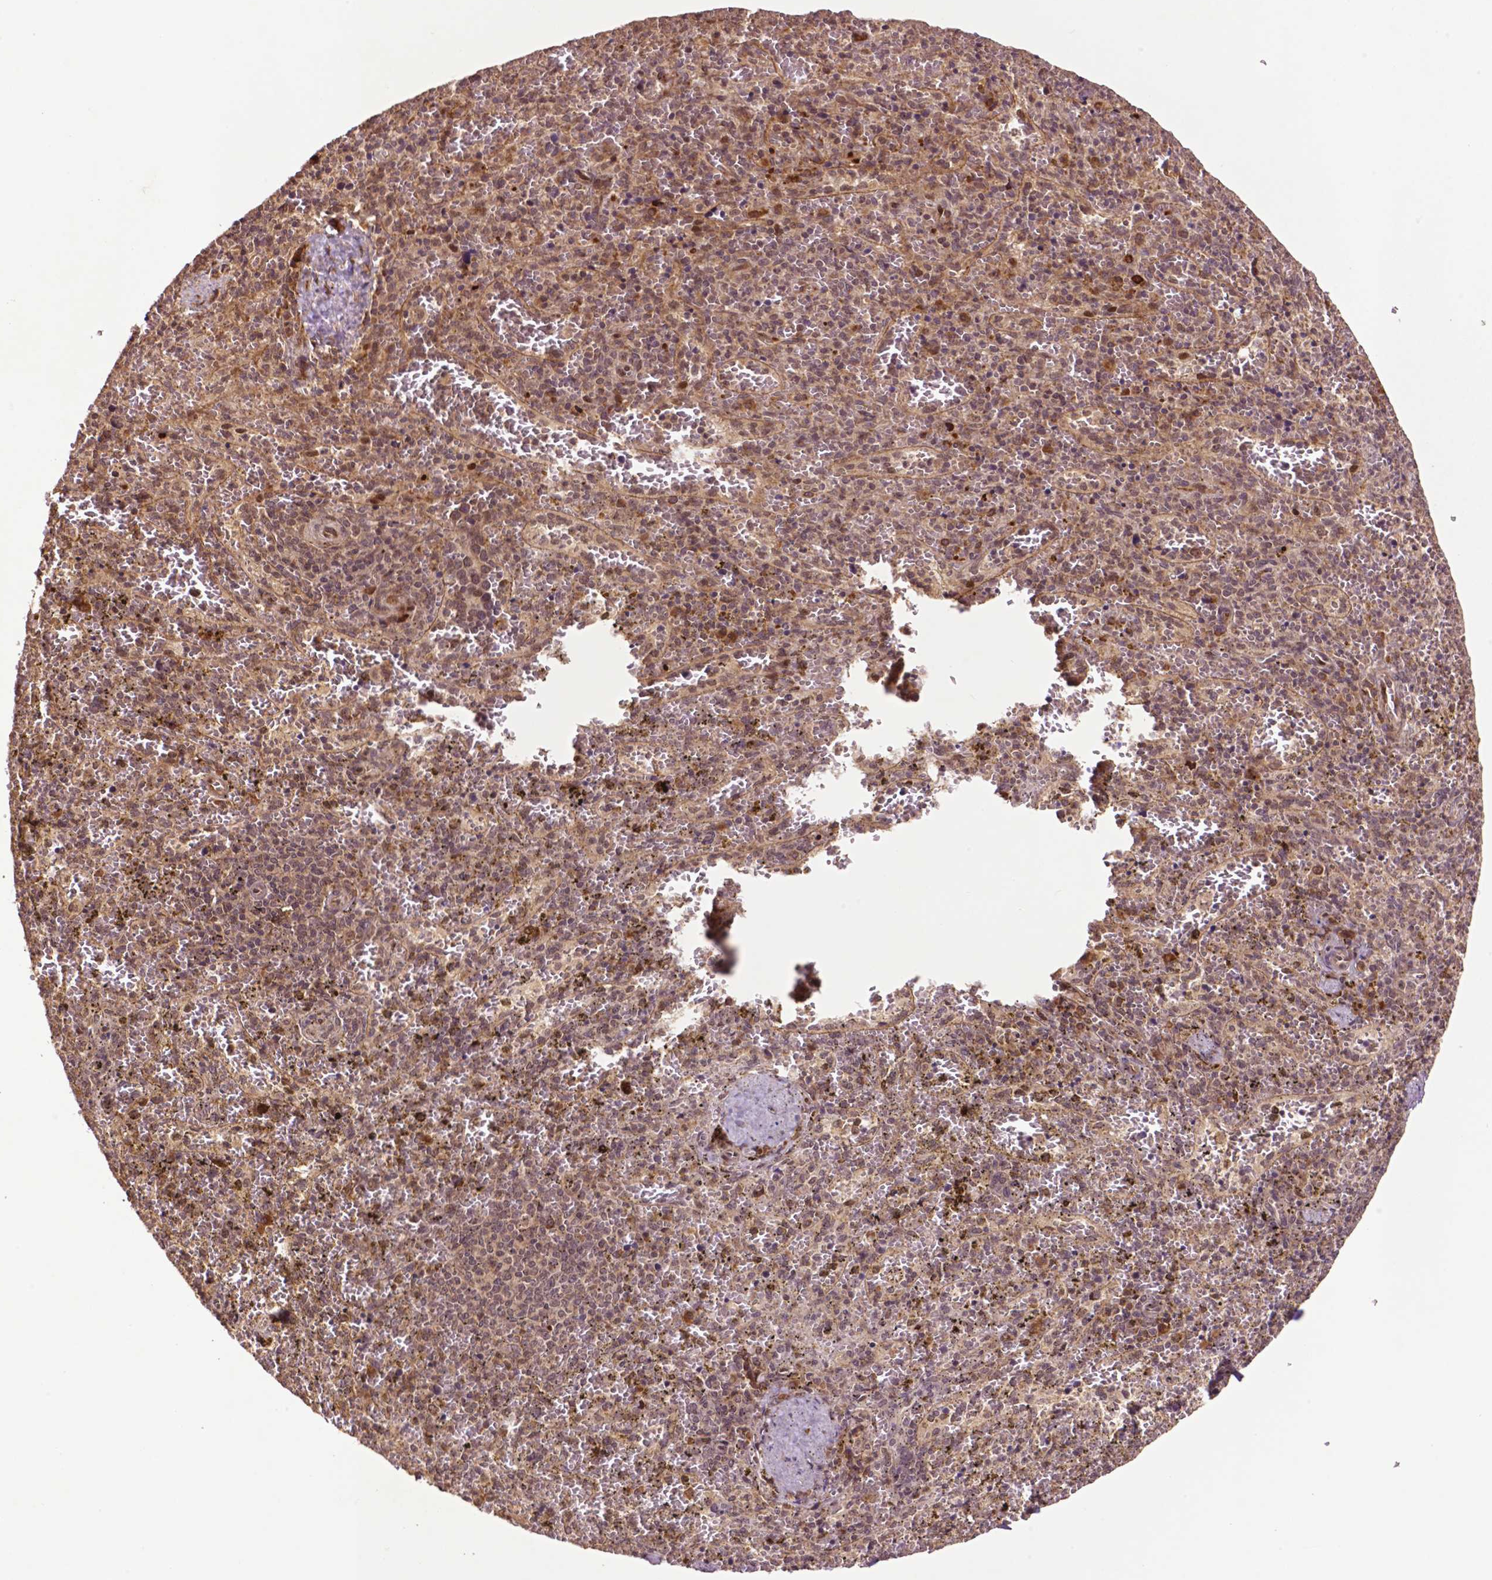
{"staining": {"intensity": "weak", "quantity": "25%-75%", "location": "cytoplasmic/membranous,nuclear"}, "tissue": "spleen", "cell_type": "Cells in red pulp", "image_type": "normal", "snomed": [{"axis": "morphology", "description": "Normal tissue, NOS"}, {"axis": "topography", "description": "Spleen"}], "caption": "The histopathology image demonstrates a brown stain indicating the presence of a protein in the cytoplasmic/membranous,nuclear of cells in red pulp in spleen.", "gene": "TMX2", "patient": {"sex": "female", "age": 50}}